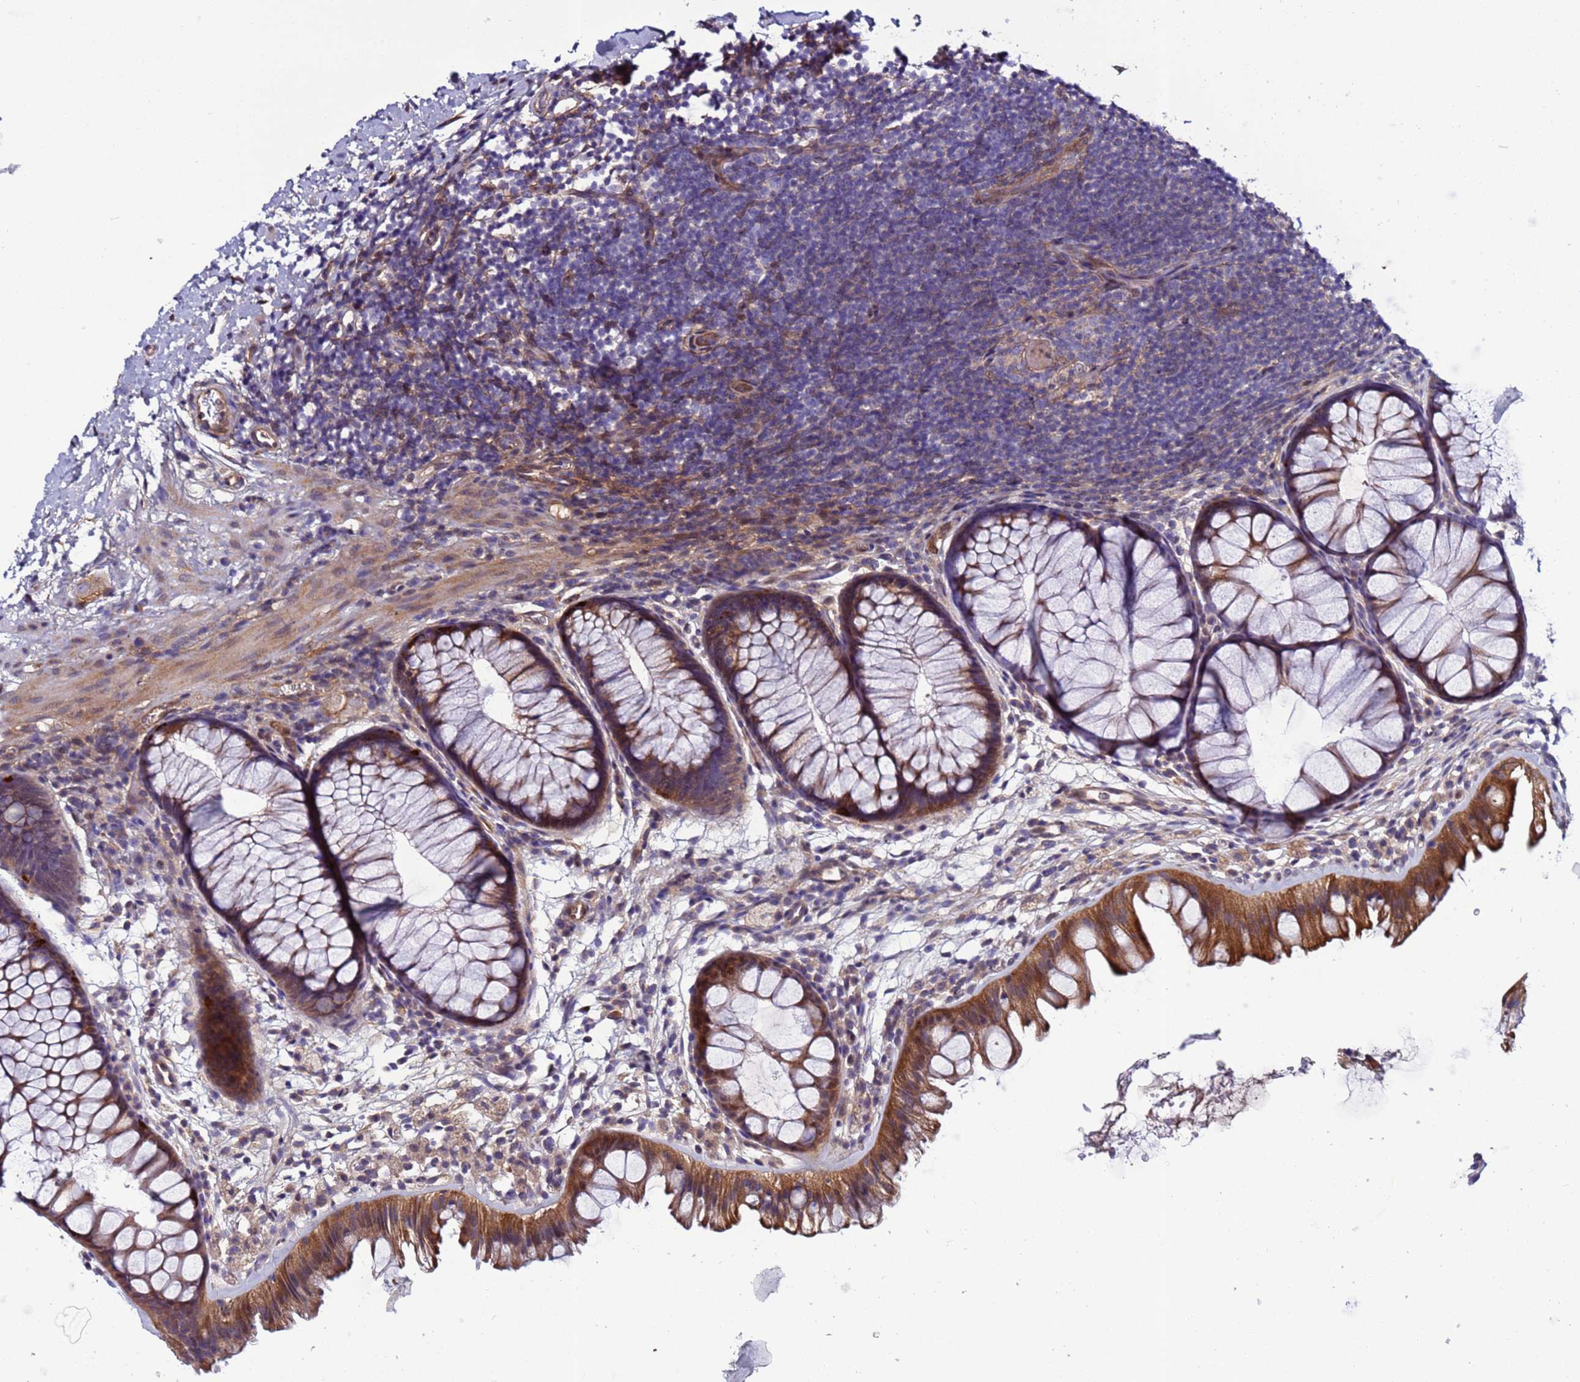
{"staining": {"intensity": "moderate", "quantity": ">75%", "location": "cytoplasmic/membranous"}, "tissue": "colon", "cell_type": "Endothelial cells", "image_type": "normal", "snomed": [{"axis": "morphology", "description": "Normal tissue, NOS"}, {"axis": "topography", "description": "Colon"}], "caption": "This photomicrograph shows immunohistochemistry staining of normal human colon, with medium moderate cytoplasmic/membranous expression in approximately >75% of endothelial cells.", "gene": "C8G", "patient": {"sex": "female", "age": 62}}